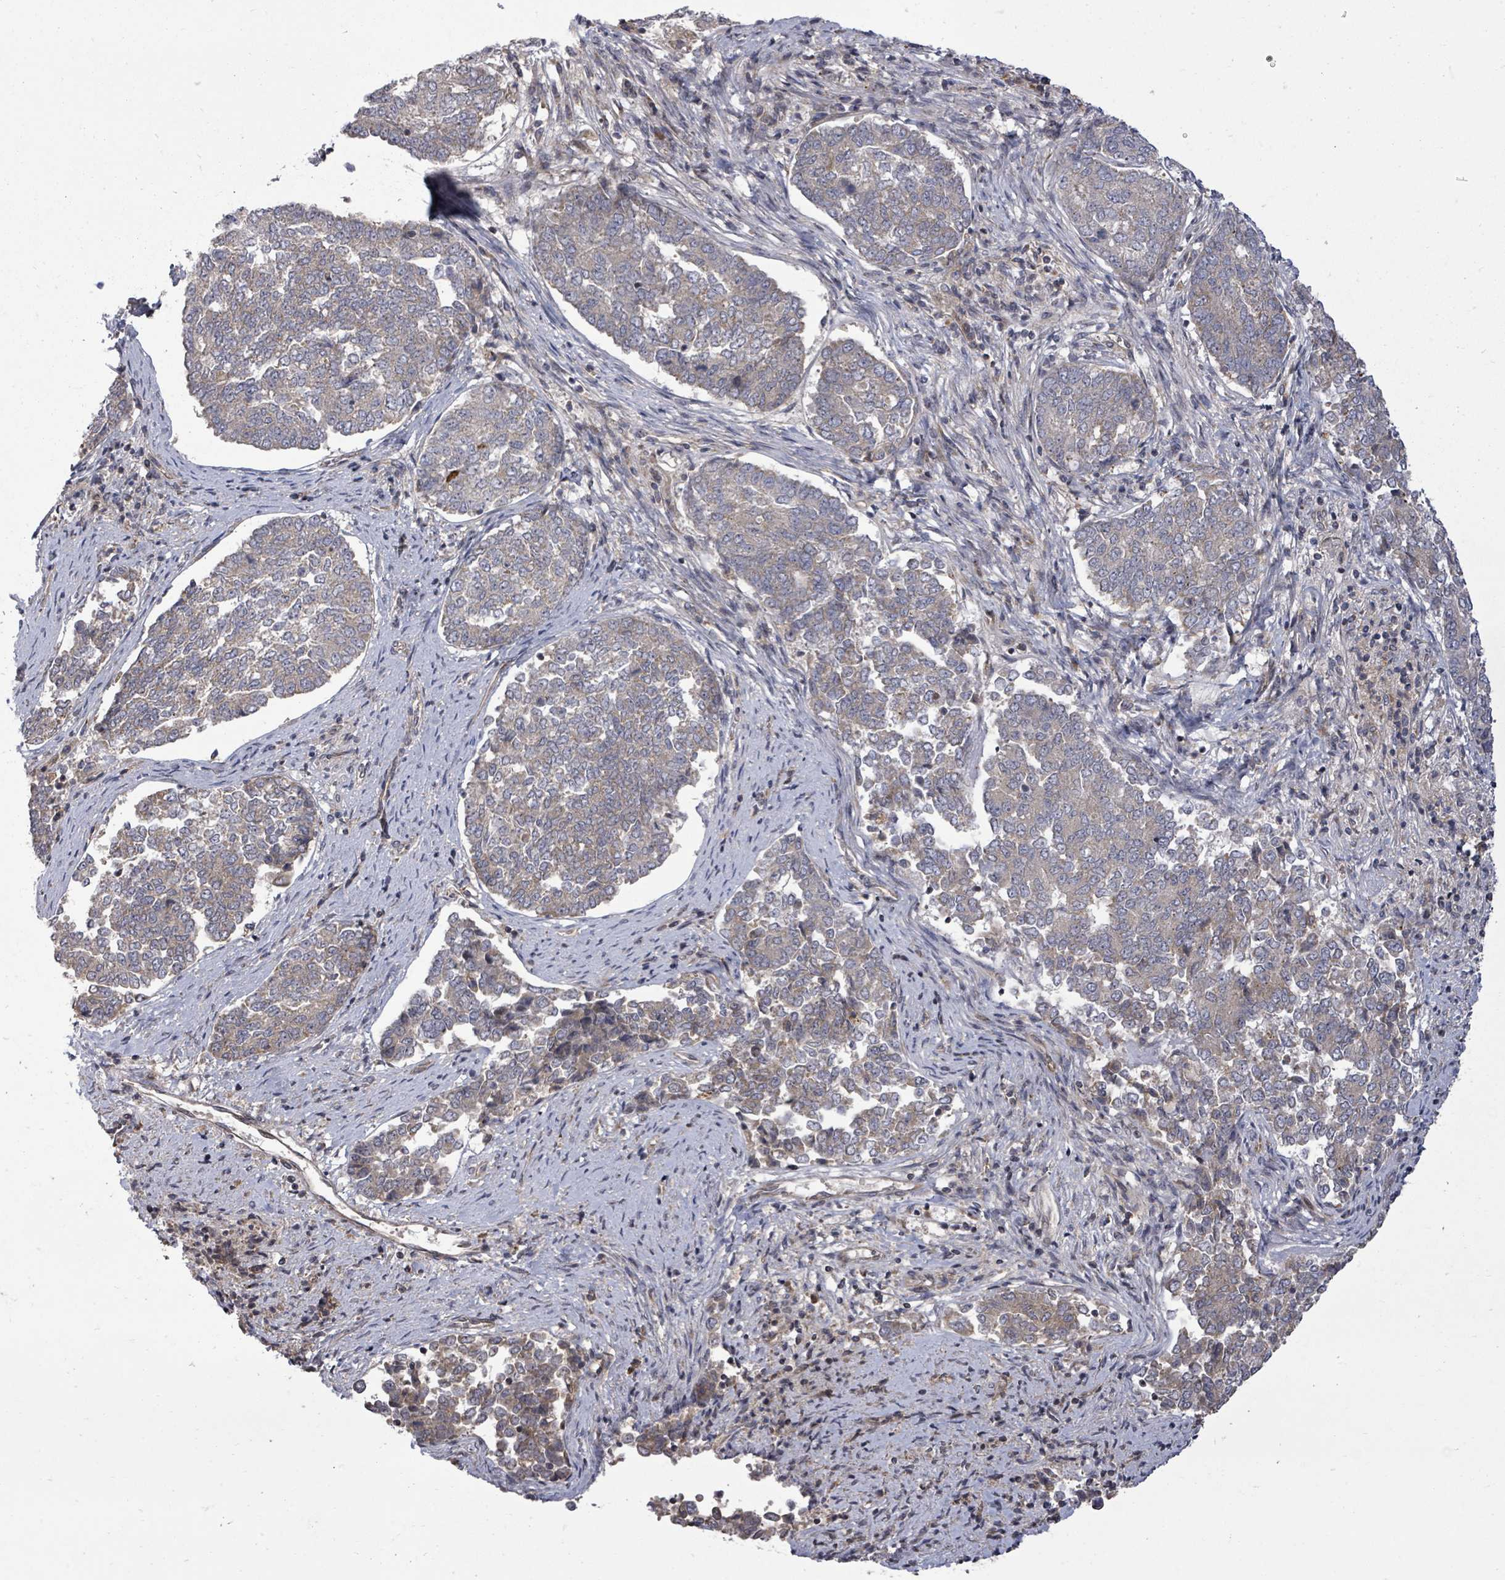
{"staining": {"intensity": "weak", "quantity": "25%-75%", "location": "cytoplasmic/membranous"}, "tissue": "endometrial cancer", "cell_type": "Tumor cells", "image_type": "cancer", "snomed": [{"axis": "morphology", "description": "Adenocarcinoma, NOS"}, {"axis": "topography", "description": "Endometrium"}], "caption": "IHC image of endometrial cancer (adenocarcinoma) stained for a protein (brown), which reveals low levels of weak cytoplasmic/membranous positivity in approximately 25%-75% of tumor cells.", "gene": "KRTAP27-1", "patient": {"sex": "female", "age": 80}}